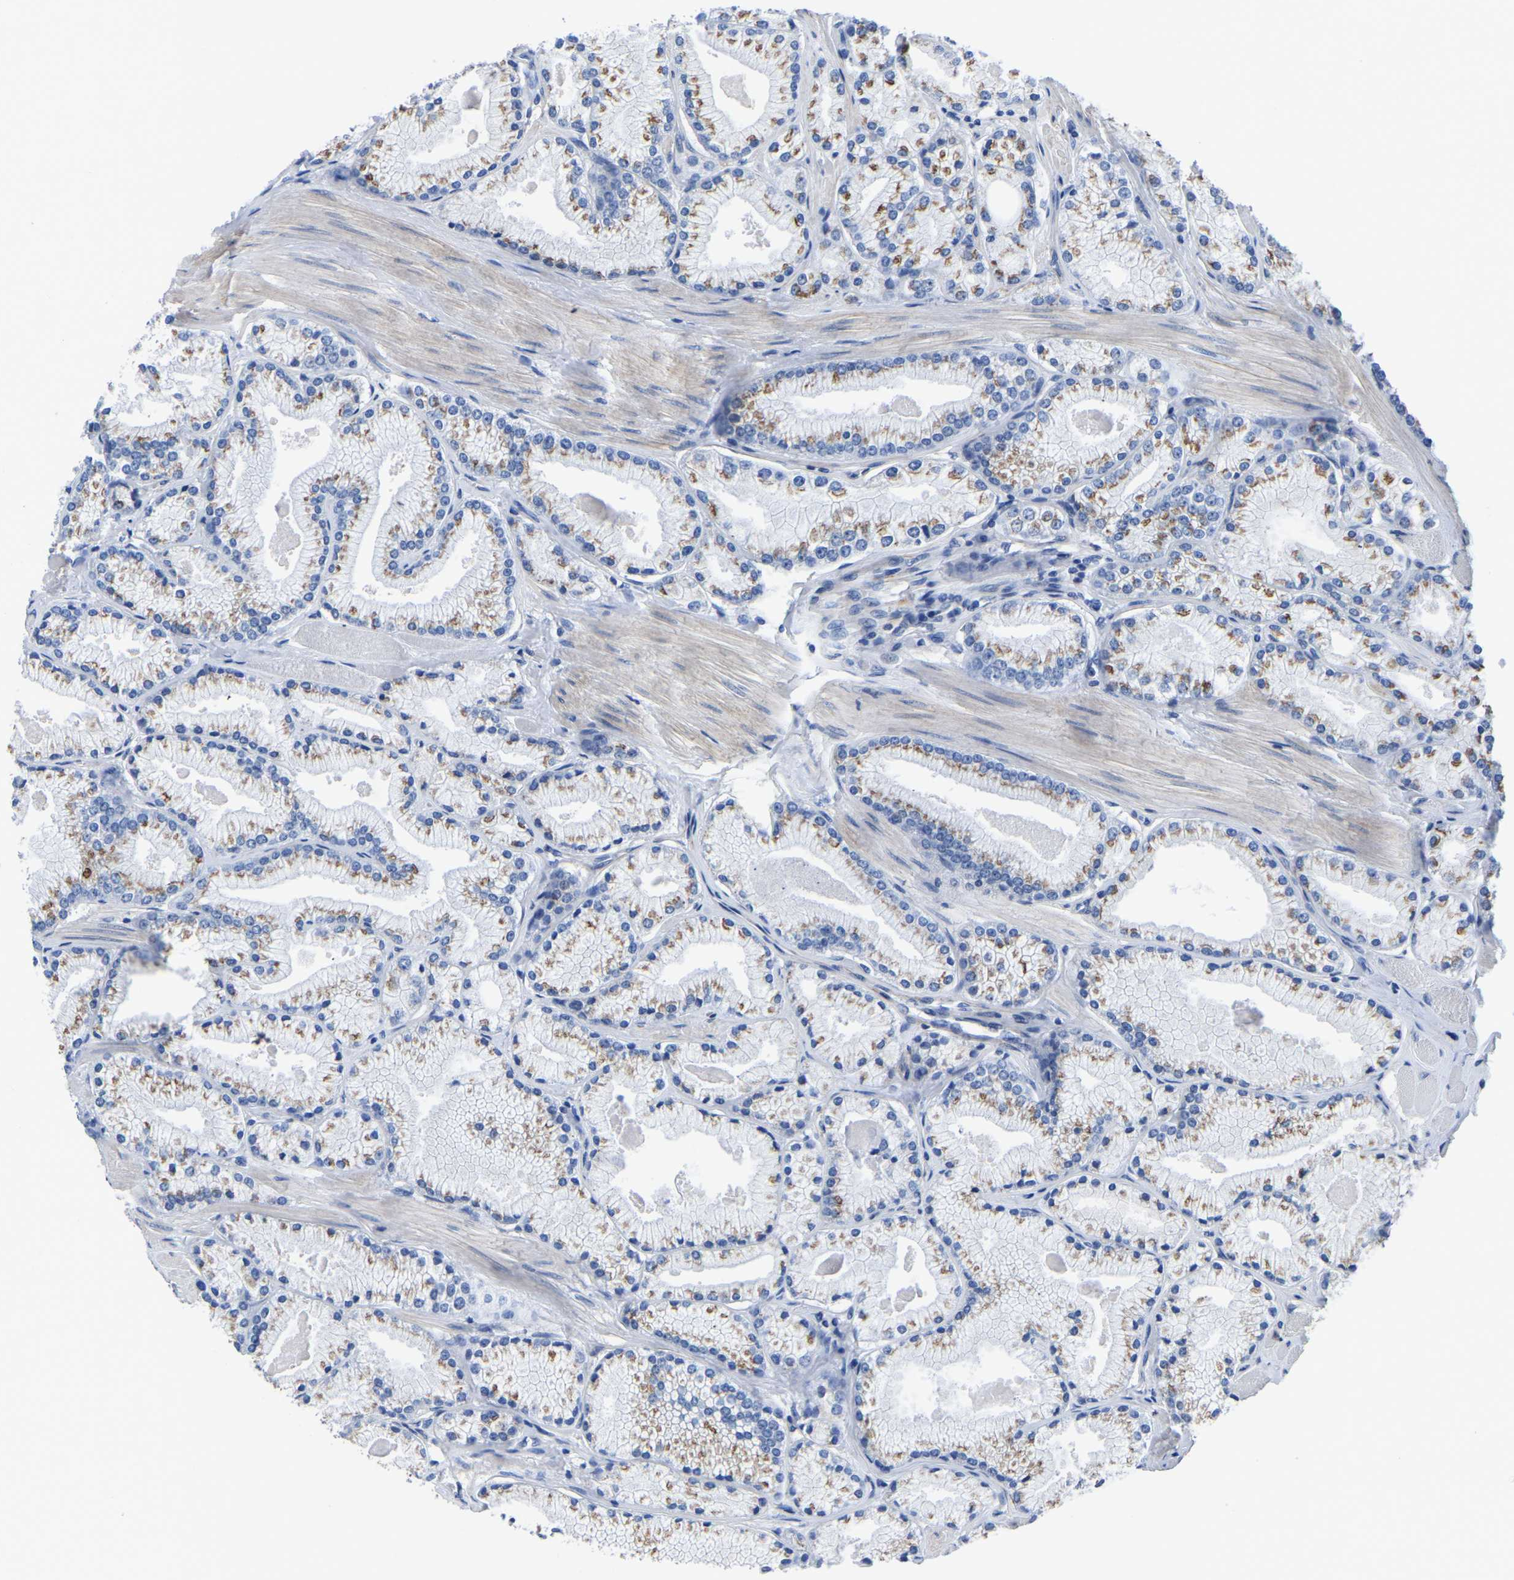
{"staining": {"intensity": "moderate", "quantity": ">75%", "location": "cytoplasmic/membranous"}, "tissue": "prostate cancer", "cell_type": "Tumor cells", "image_type": "cancer", "snomed": [{"axis": "morphology", "description": "Adenocarcinoma, High grade"}, {"axis": "topography", "description": "Prostate"}], "caption": "Immunohistochemical staining of human prostate high-grade adenocarcinoma demonstrates moderate cytoplasmic/membranous protein positivity in about >75% of tumor cells. (Stains: DAB (3,3'-diaminobenzidine) in brown, nuclei in blue, Microscopy: brightfield microscopy at high magnification).", "gene": "SLC45A3", "patient": {"sex": "male", "age": 50}}